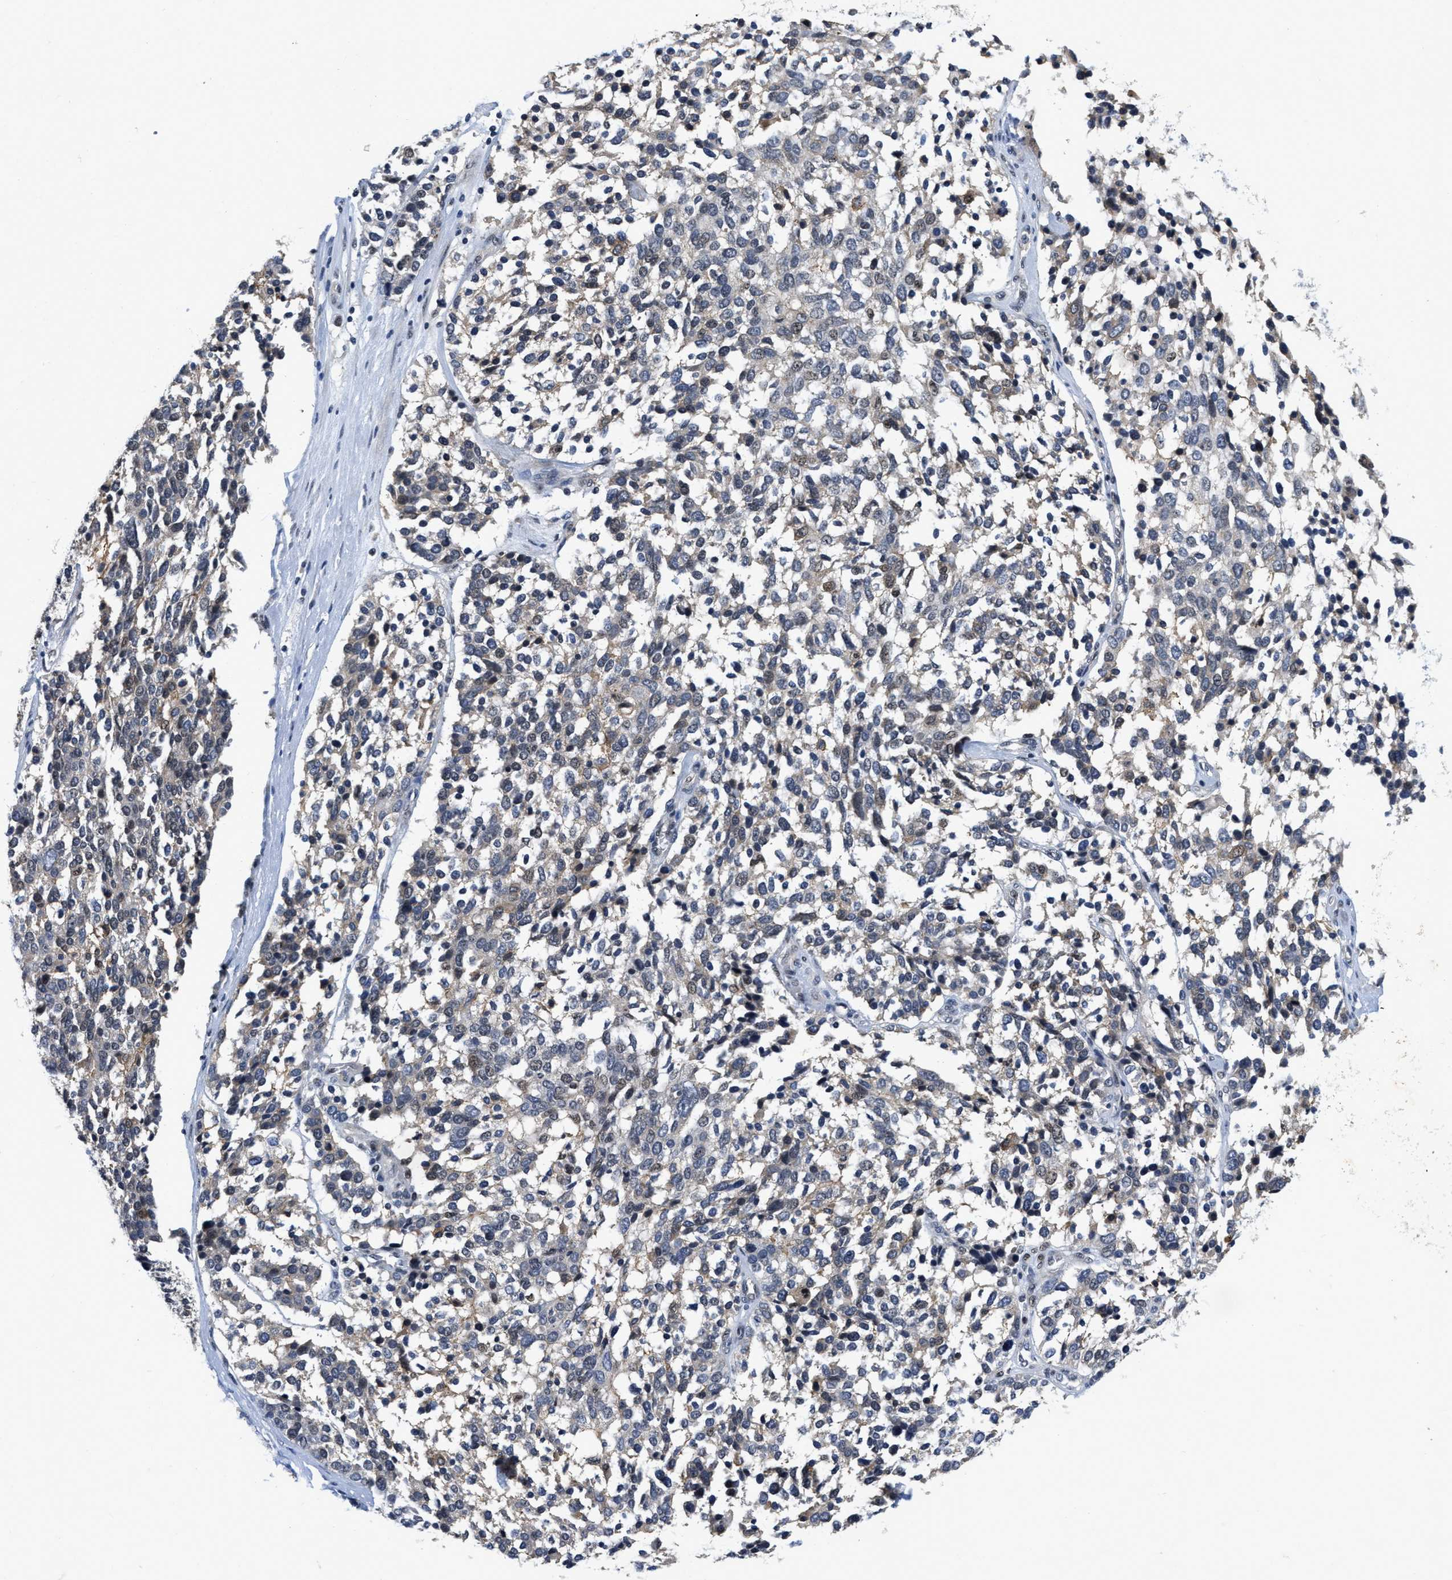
{"staining": {"intensity": "negative", "quantity": "none", "location": "none"}, "tissue": "ovarian cancer", "cell_type": "Tumor cells", "image_type": "cancer", "snomed": [{"axis": "morphology", "description": "Cystadenocarcinoma, serous, NOS"}, {"axis": "topography", "description": "Ovary"}], "caption": "Tumor cells are negative for protein expression in human ovarian cancer (serous cystadenocarcinoma). The staining is performed using DAB (3,3'-diaminobenzidine) brown chromogen with nuclei counter-stained in using hematoxylin.", "gene": "VIP", "patient": {"sex": "female", "age": 44}}